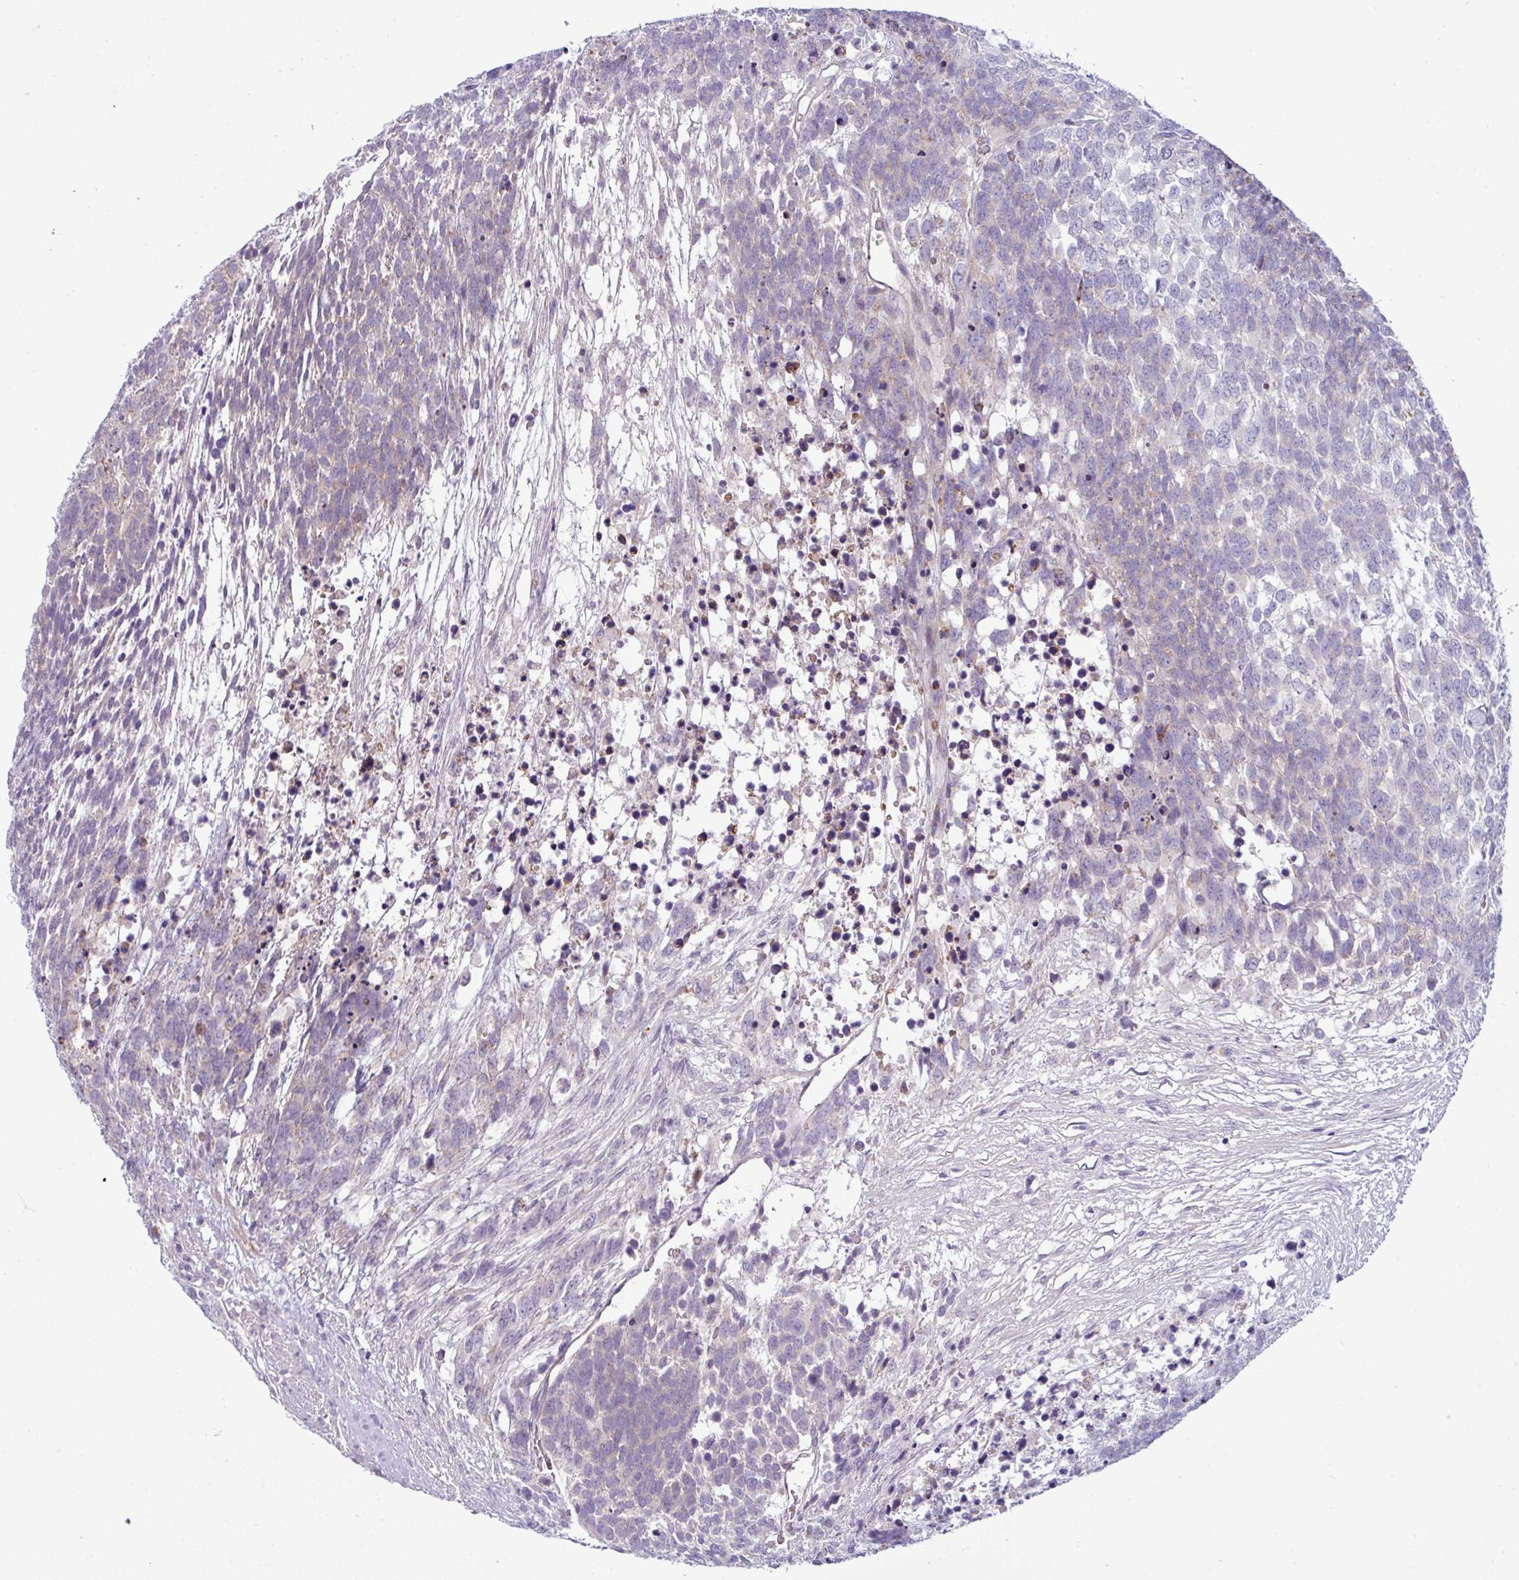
{"staining": {"intensity": "negative", "quantity": "none", "location": "none"}, "tissue": "testis cancer", "cell_type": "Tumor cells", "image_type": "cancer", "snomed": [{"axis": "morphology", "description": "Carcinoma, Embryonal, NOS"}, {"axis": "topography", "description": "Testis"}], "caption": "Embryonal carcinoma (testis) was stained to show a protein in brown. There is no significant expression in tumor cells.", "gene": "ACAP3", "patient": {"sex": "male", "age": 23}}